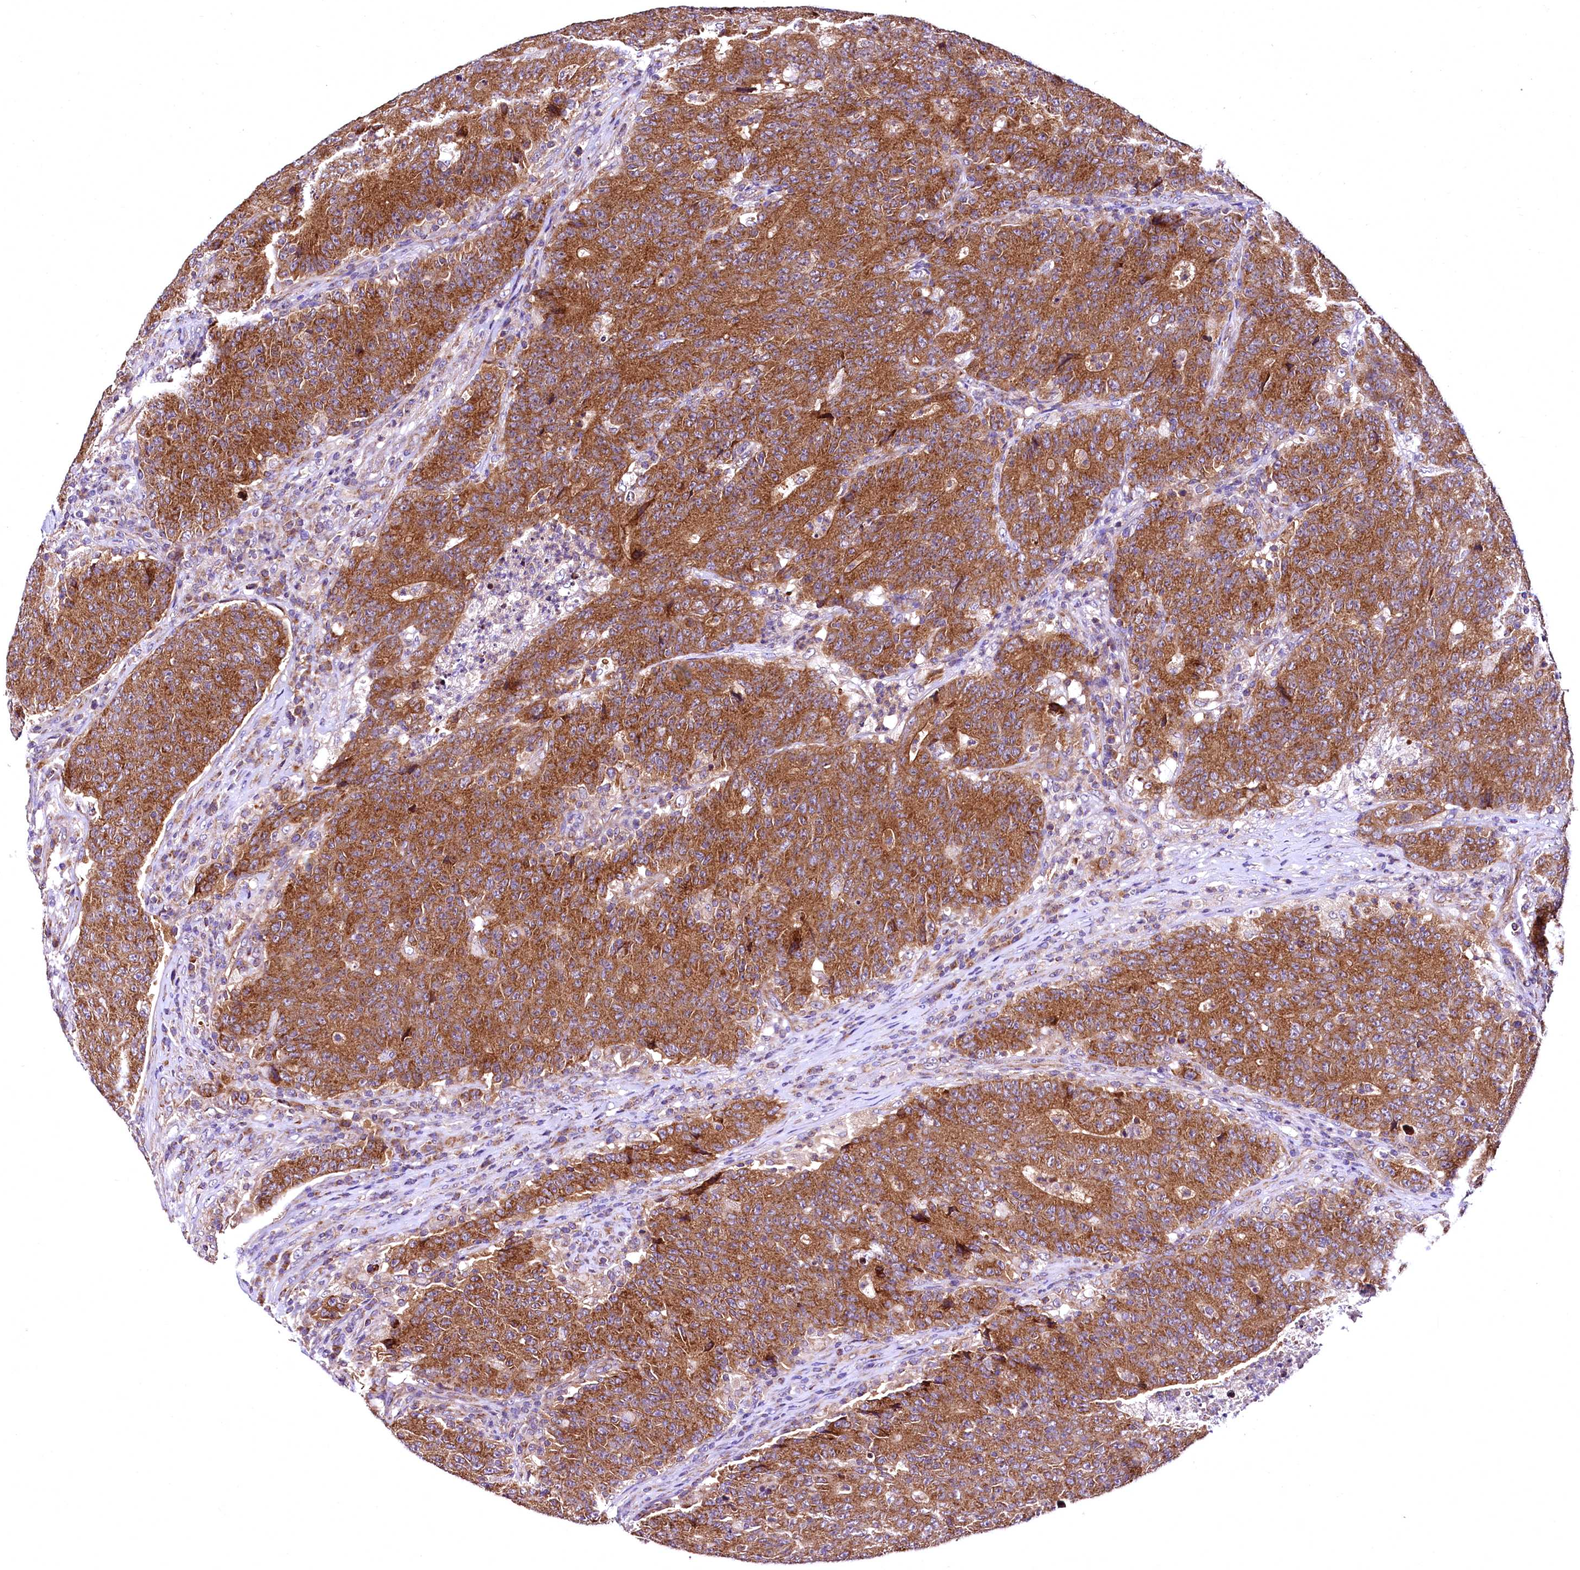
{"staining": {"intensity": "strong", "quantity": ">75%", "location": "cytoplasmic/membranous"}, "tissue": "colorectal cancer", "cell_type": "Tumor cells", "image_type": "cancer", "snomed": [{"axis": "morphology", "description": "Adenocarcinoma, NOS"}, {"axis": "topography", "description": "Colon"}], "caption": "High-magnification brightfield microscopy of adenocarcinoma (colorectal) stained with DAB (3,3'-diaminobenzidine) (brown) and counterstained with hematoxylin (blue). tumor cells exhibit strong cytoplasmic/membranous positivity is appreciated in about>75% of cells.", "gene": "MRPL57", "patient": {"sex": "female", "age": 75}}